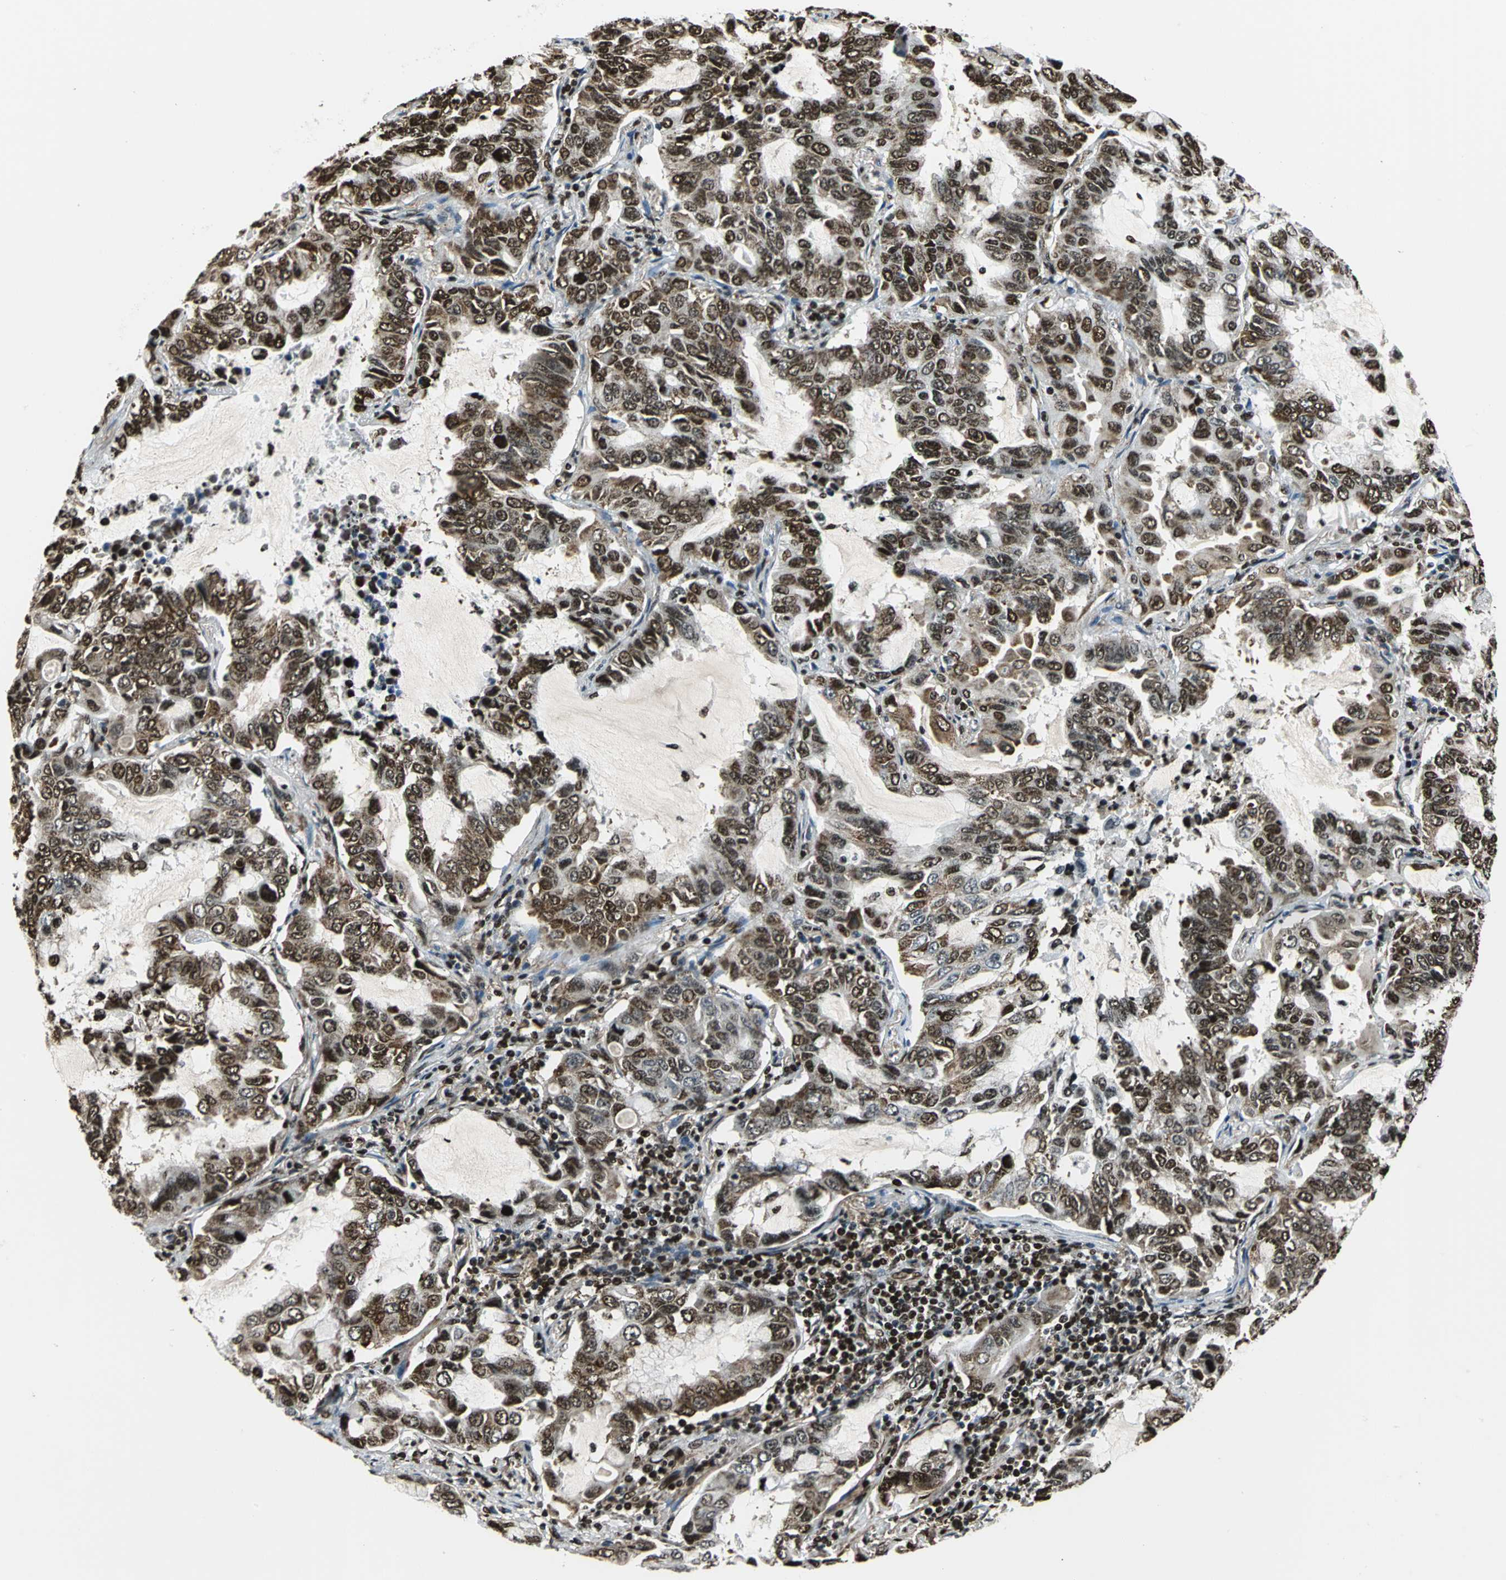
{"staining": {"intensity": "strong", "quantity": ">75%", "location": "cytoplasmic/membranous,nuclear"}, "tissue": "lung cancer", "cell_type": "Tumor cells", "image_type": "cancer", "snomed": [{"axis": "morphology", "description": "Adenocarcinoma, NOS"}, {"axis": "topography", "description": "Lung"}], "caption": "Tumor cells display high levels of strong cytoplasmic/membranous and nuclear staining in about >75% of cells in human lung cancer (adenocarcinoma). The protein is stained brown, and the nuclei are stained in blue (DAB (3,3'-diaminobenzidine) IHC with brightfield microscopy, high magnification).", "gene": "APEX1", "patient": {"sex": "male", "age": 64}}